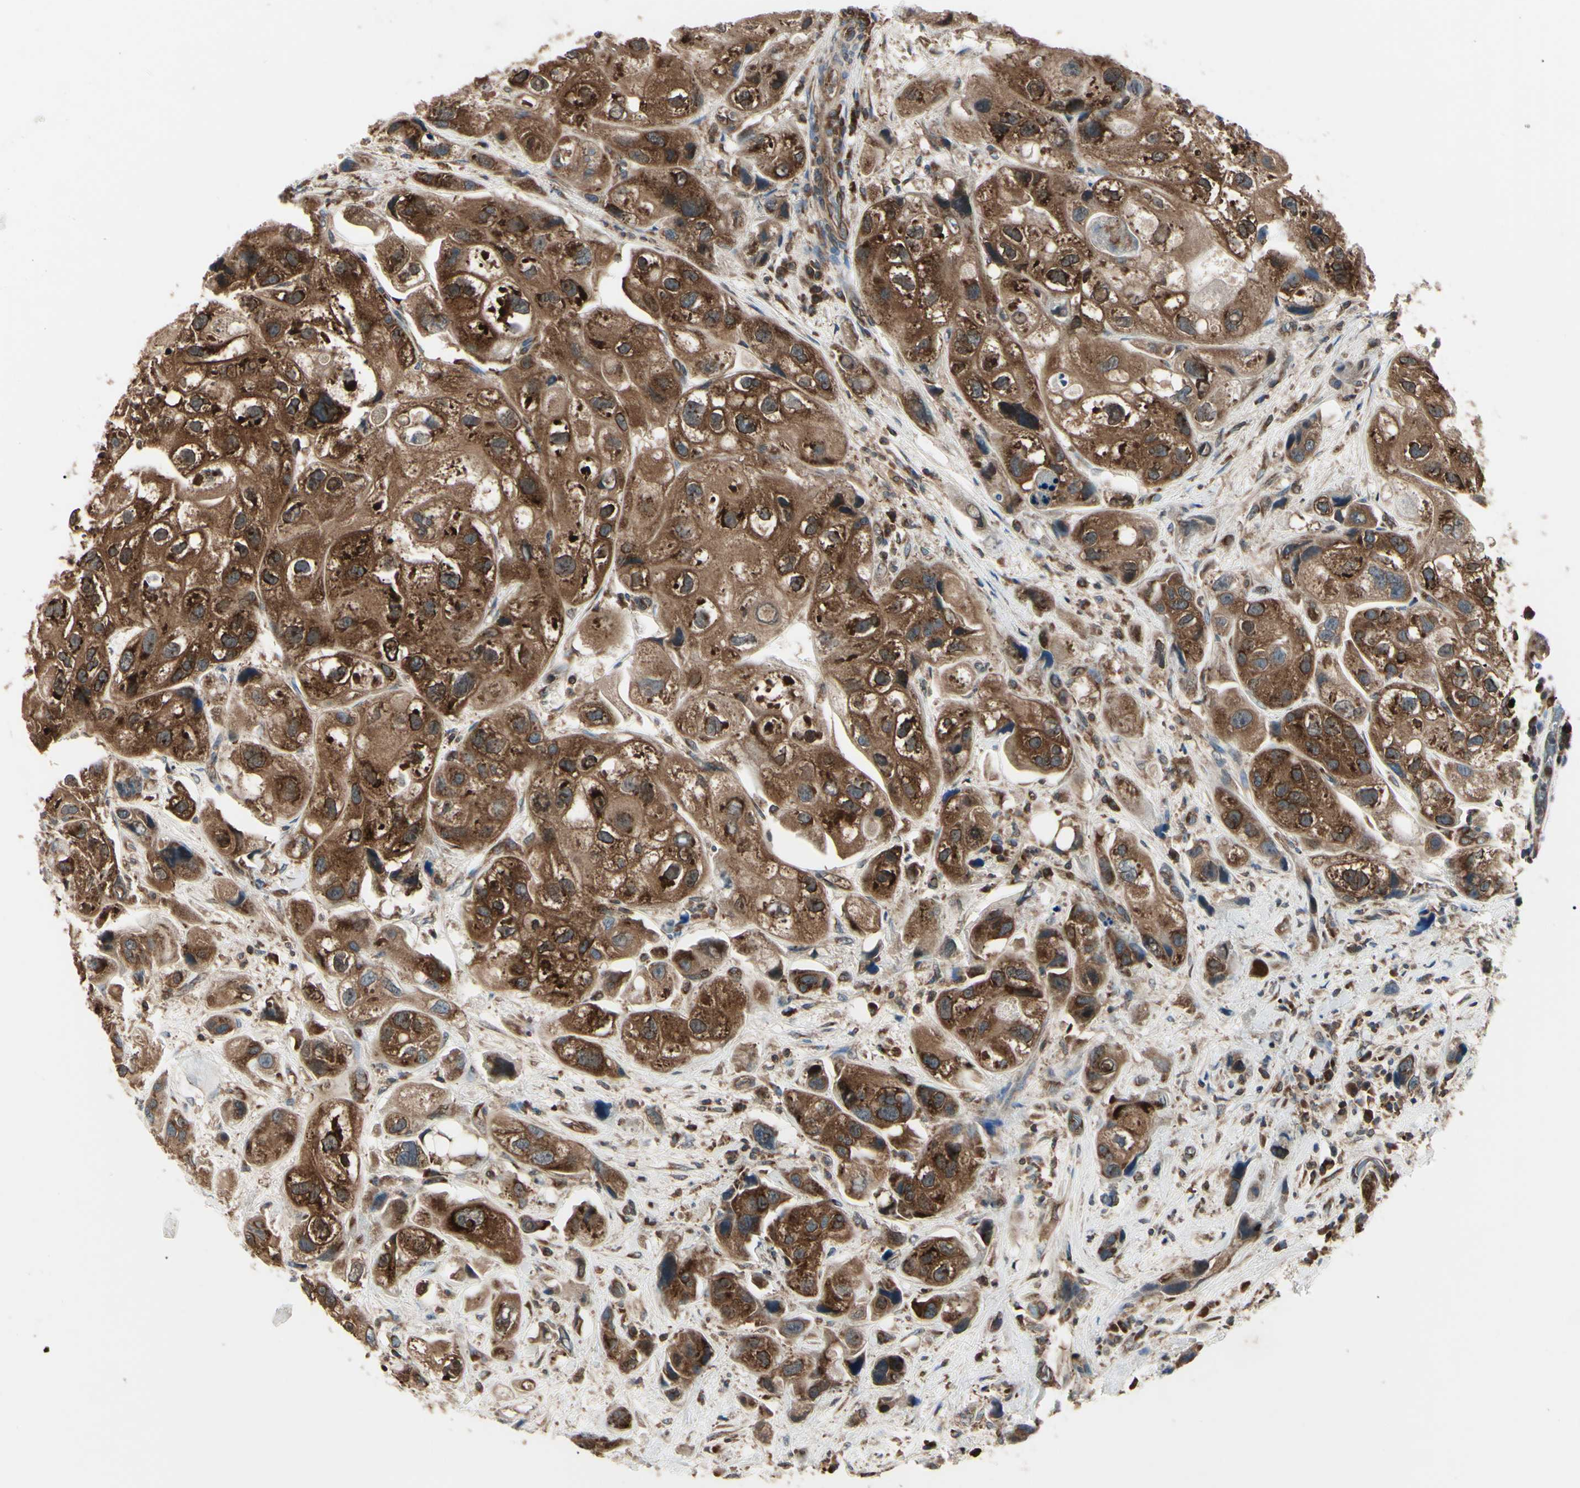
{"staining": {"intensity": "strong", "quantity": ">75%", "location": "cytoplasmic/membranous,nuclear"}, "tissue": "urothelial cancer", "cell_type": "Tumor cells", "image_type": "cancer", "snomed": [{"axis": "morphology", "description": "Urothelial carcinoma, High grade"}, {"axis": "topography", "description": "Urinary bladder"}], "caption": "Immunohistochemistry (IHC) micrograph of neoplastic tissue: high-grade urothelial carcinoma stained using immunohistochemistry shows high levels of strong protein expression localized specifically in the cytoplasmic/membranous and nuclear of tumor cells, appearing as a cytoplasmic/membranous and nuclear brown color.", "gene": "MAPRE1", "patient": {"sex": "female", "age": 64}}